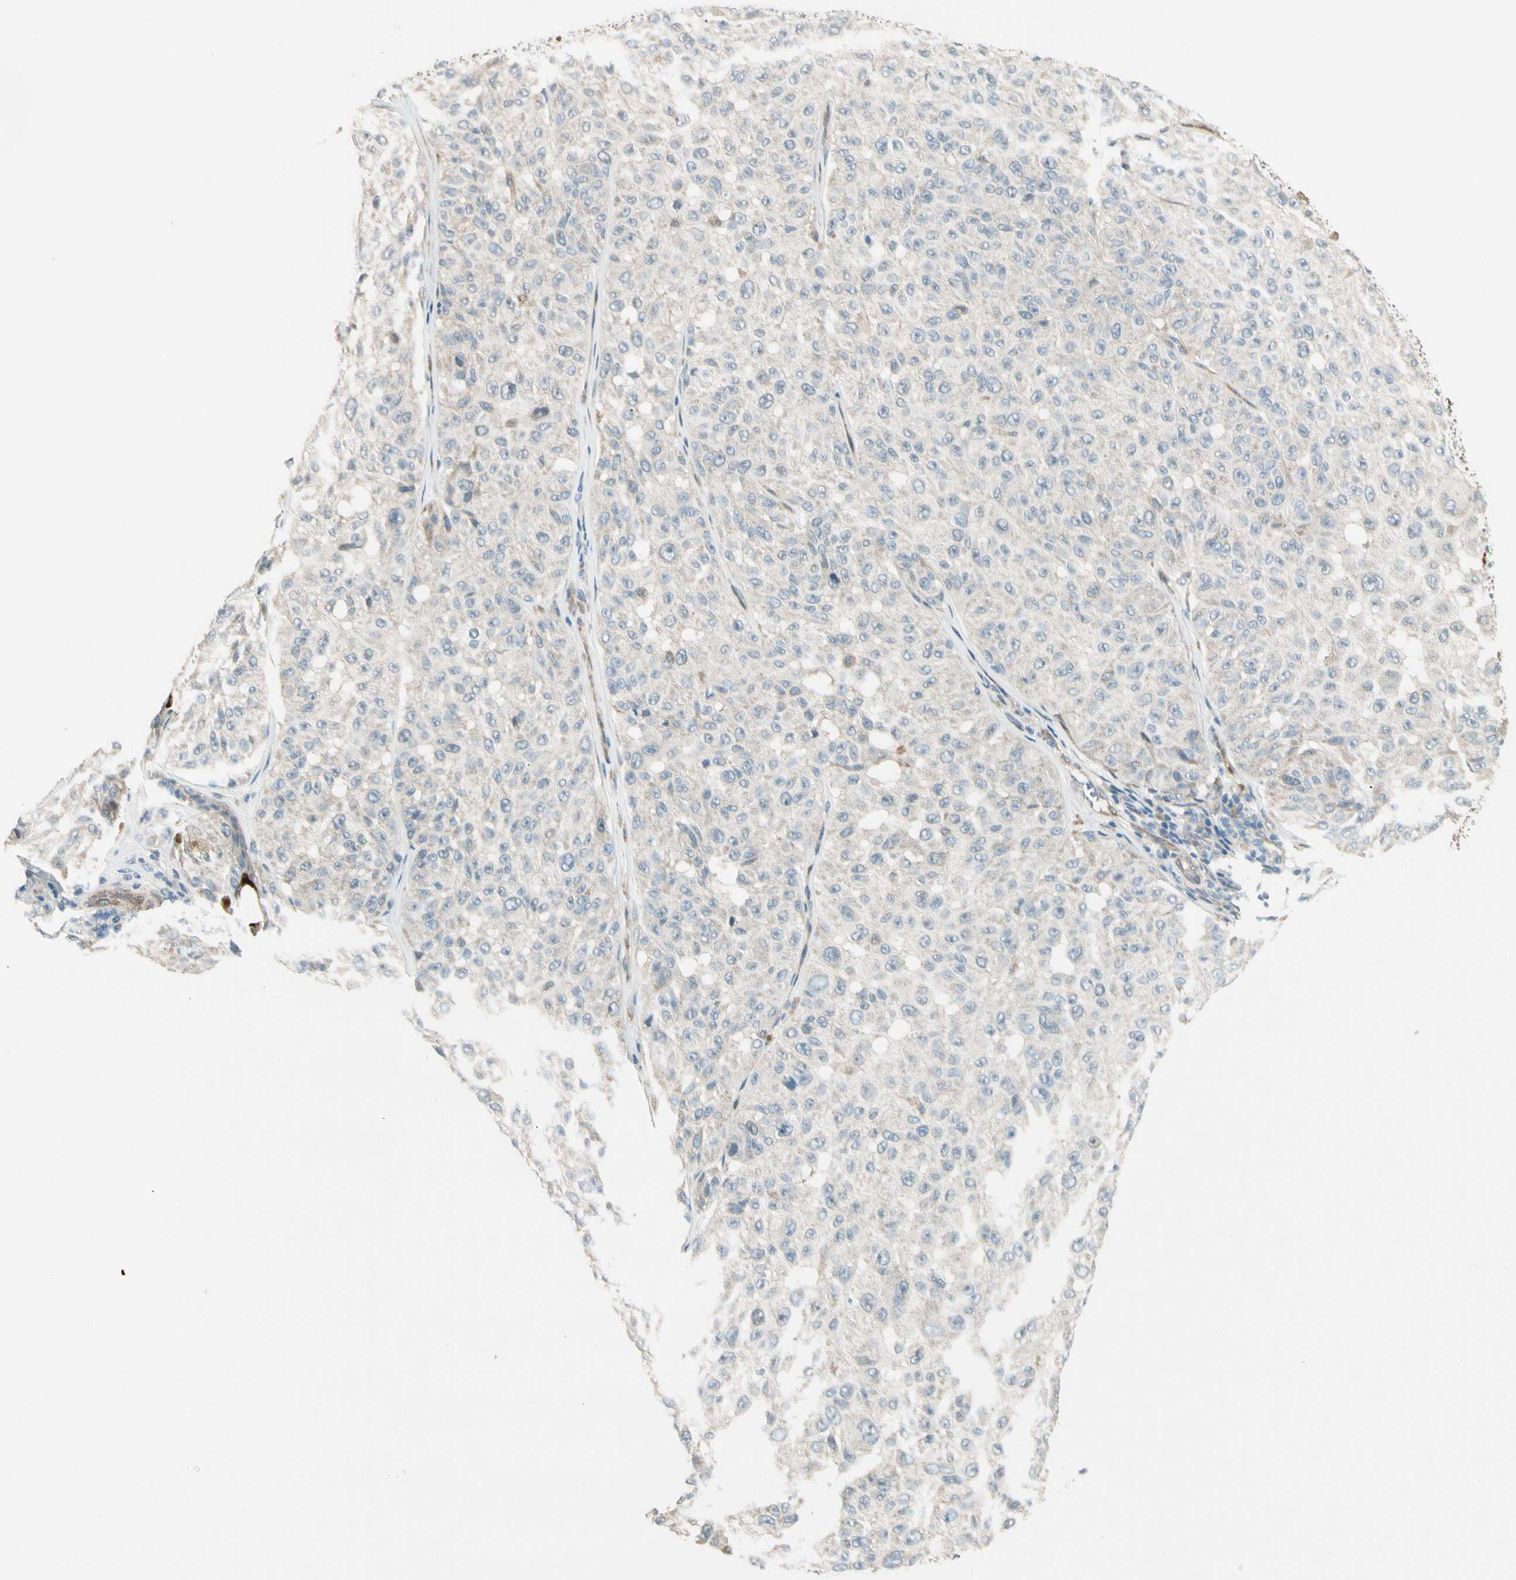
{"staining": {"intensity": "weak", "quantity": "<25%", "location": "cytoplasmic/membranous"}, "tissue": "melanoma", "cell_type": "Tumor cells", "image_type": "cancer", "snomed": [{"axis": "morphology", "description": "Malignant melanoma, NOS"}, {"axis": "topography", "description": "Skin"}], "caption": "Malignant melanoma was stained to show a protein in brown. There is no significant positivity in tumor cells.", "gene": "SVBP", "patient": {"sex": "female", "age": 46}}